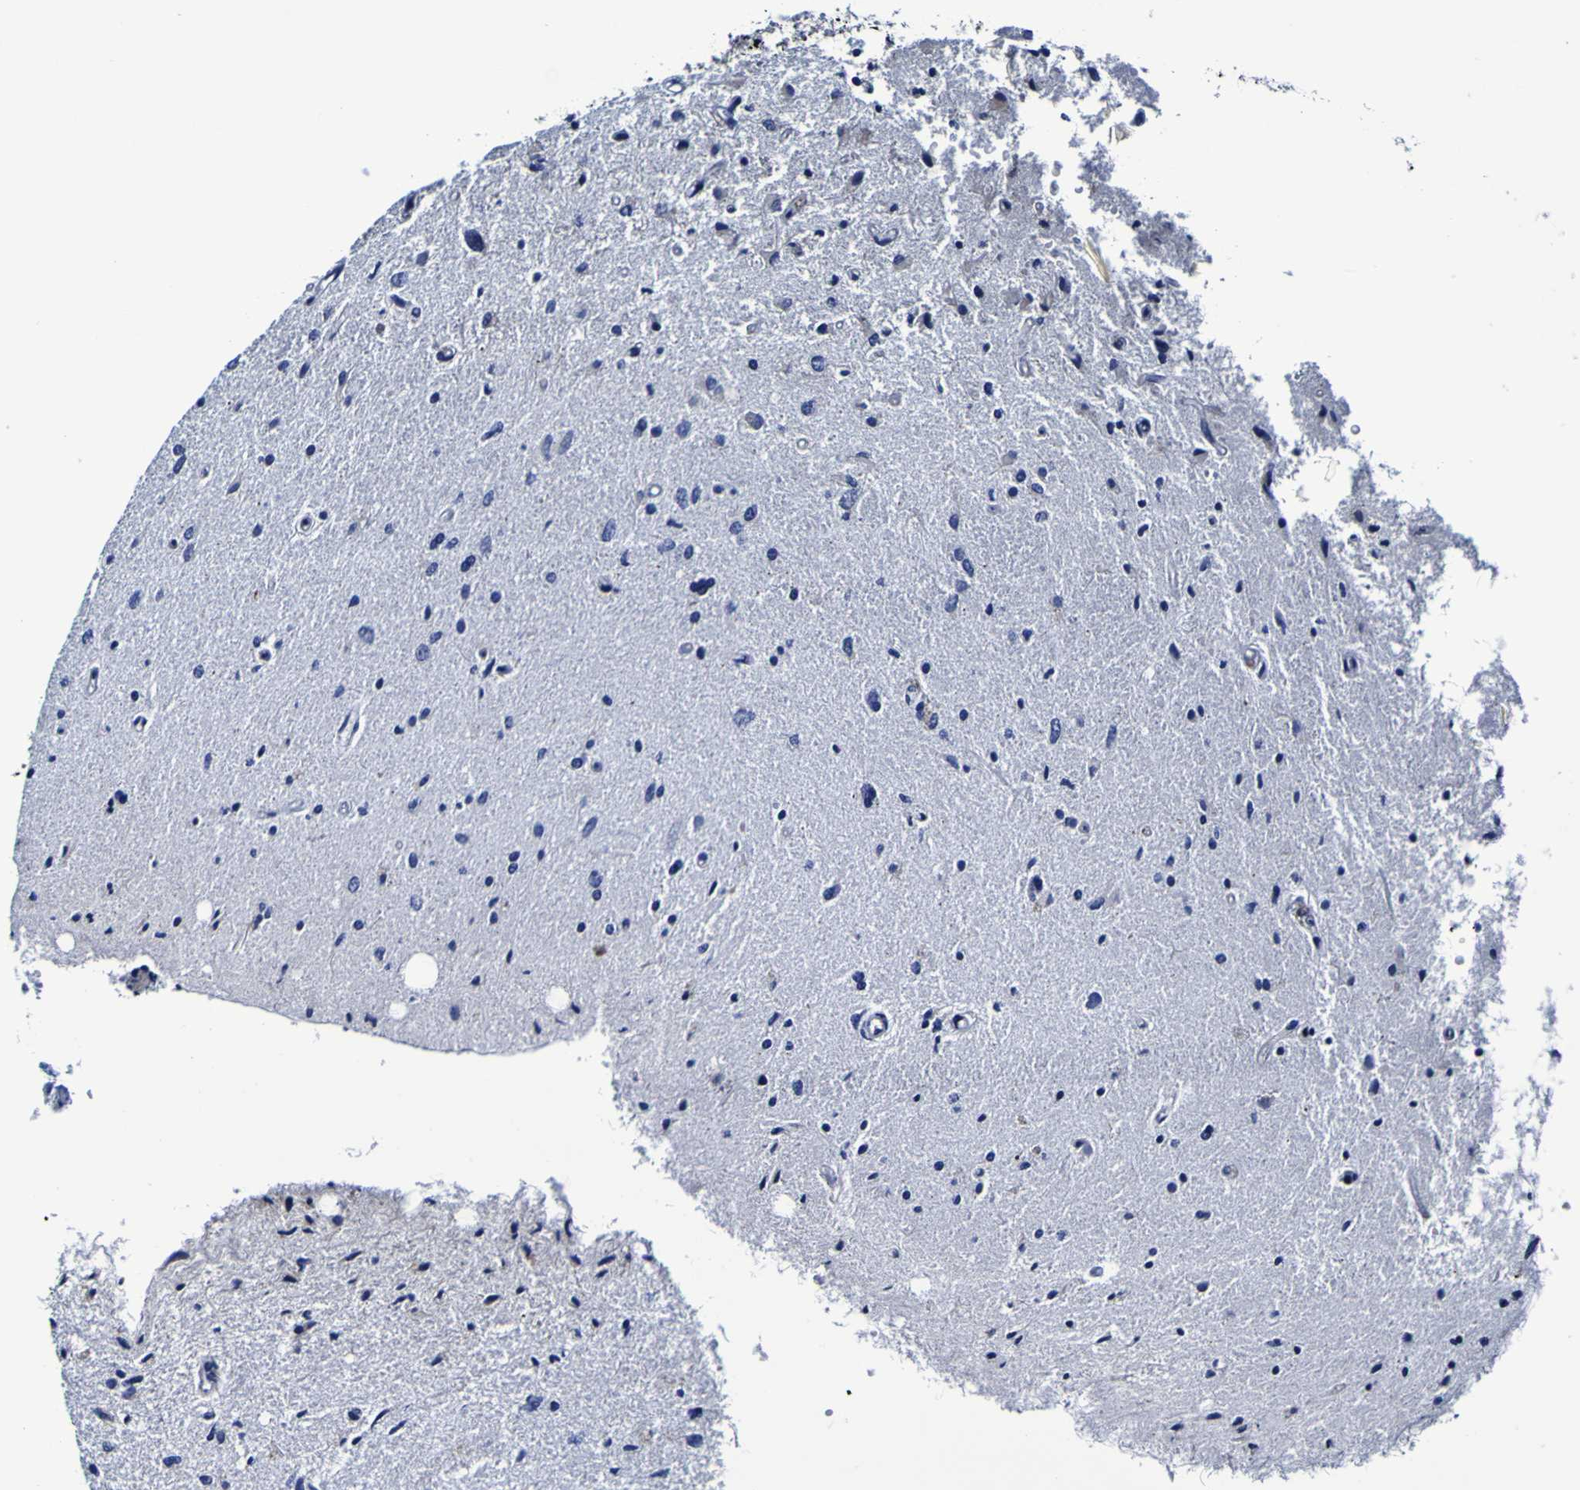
{"staining": {"intensity": "moderate", "quantity": "<25%", "location": "cytoplasmic/membranous"}, "tissue": "glioma", "cell_type": "Tumor cells", "image_type": "cancer", "snomed": [{"axis": "morphology", "description": "Glioma, malignant, Low grade"}, {"axis": "topography", "description": "Brain"}], "caption": "Protein expression analysis of malignant glioma (low-grade) exhibits moderate cytoplasmic/membranous expression in approximately <25% of tumor cells.", "gene": "PDLIM4", "patient": {"sex": "male", "age": 77}}